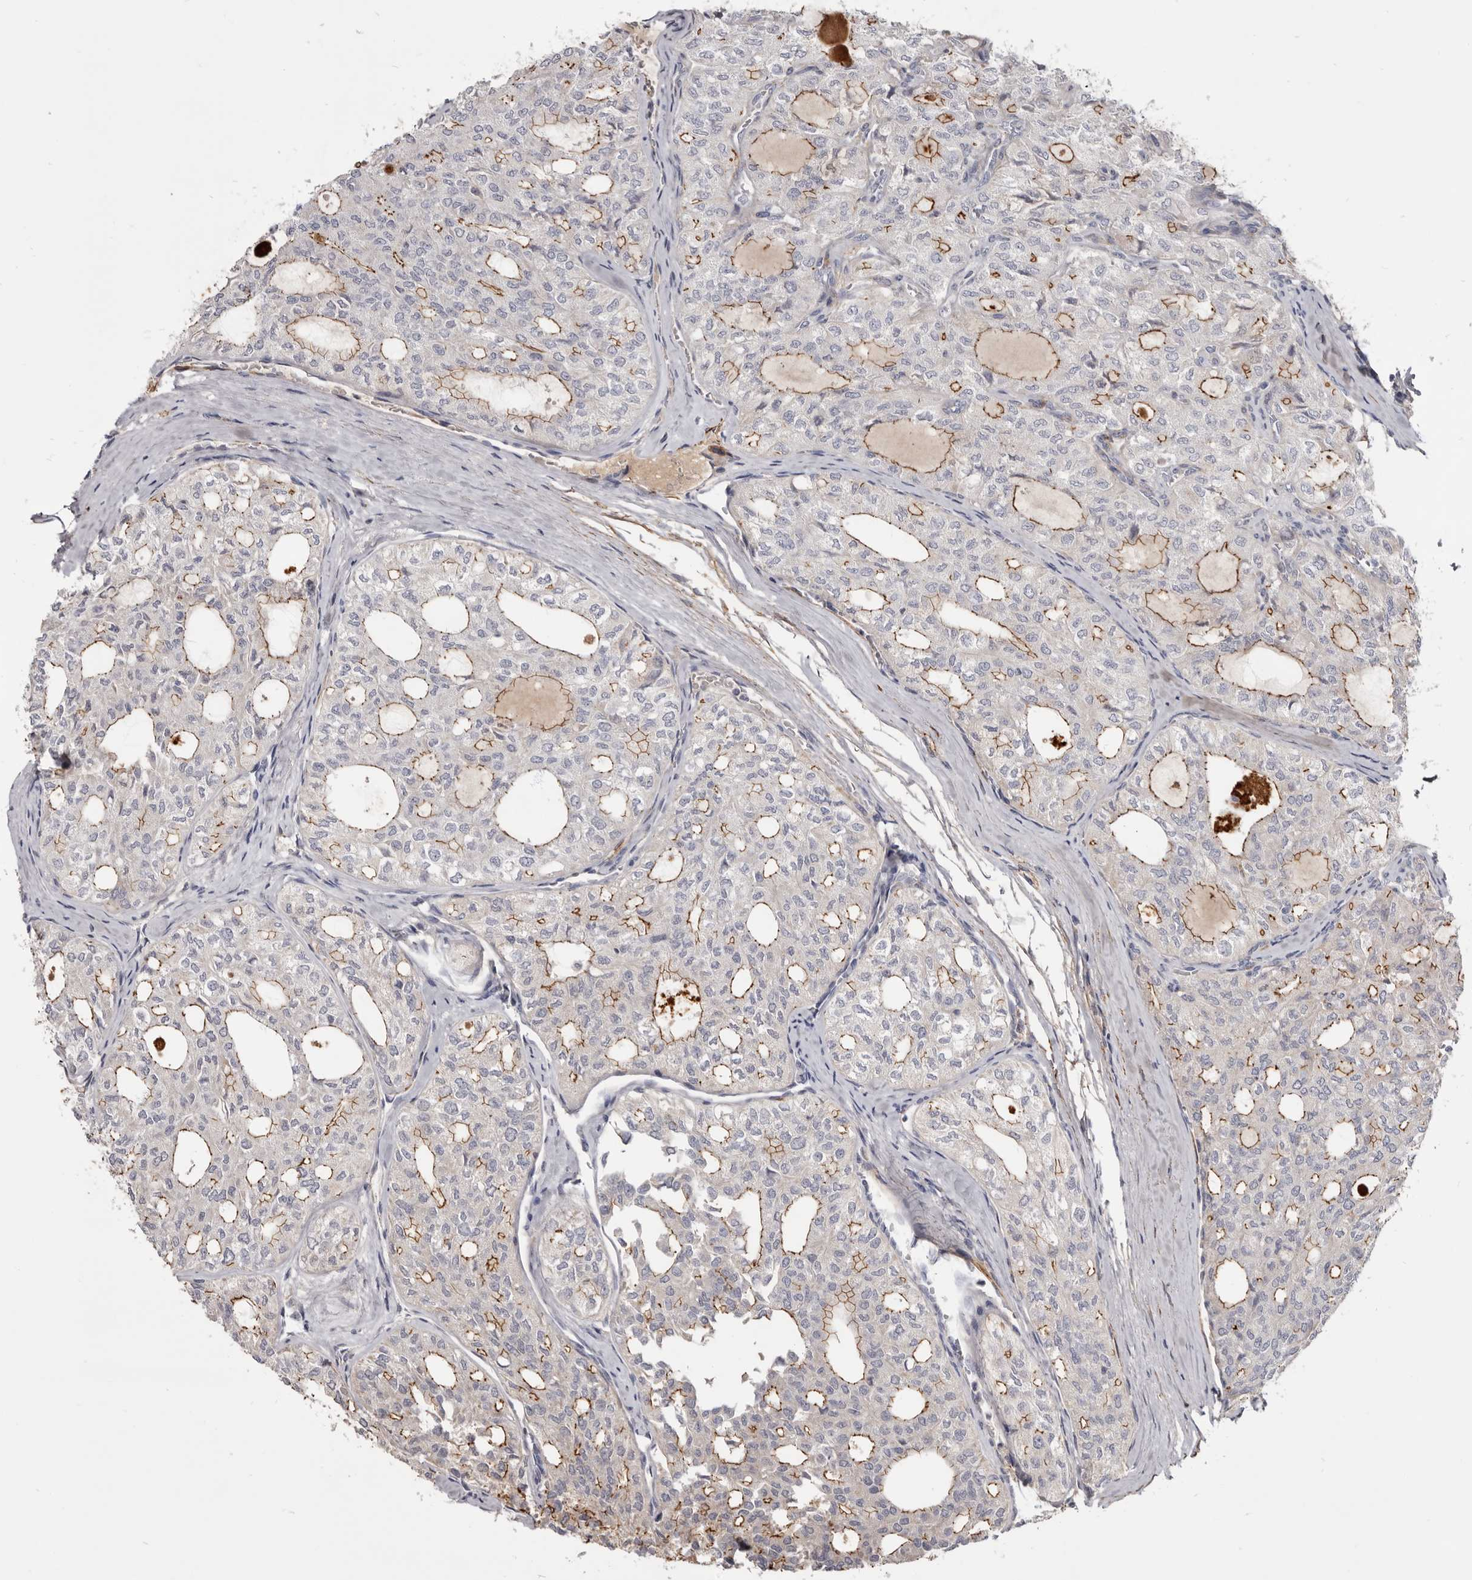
{"staining": {"intensity": "moderate", "quantity": "25%-75%", "location": "cytoplasmic/membranous"}, "tissue": "thyroid cancer", "cell_type": "Tumor cells", "image_type": "cancer", "snomed": [{"axis": "morphology", "description": "Follicular adenoma carcinoma, NOS"}, {"axis": "topography", "description": "Thyroid gland"}], "caption": "Thyroid follicular adenoma carcinoma tissue displays moderate cytoplasmic/membranous expression in about 25%-75% of tumor cells, visualized by immunohistochemistry.", "gene": "CGN", "patient": {"sex": "male", "age": 75}}